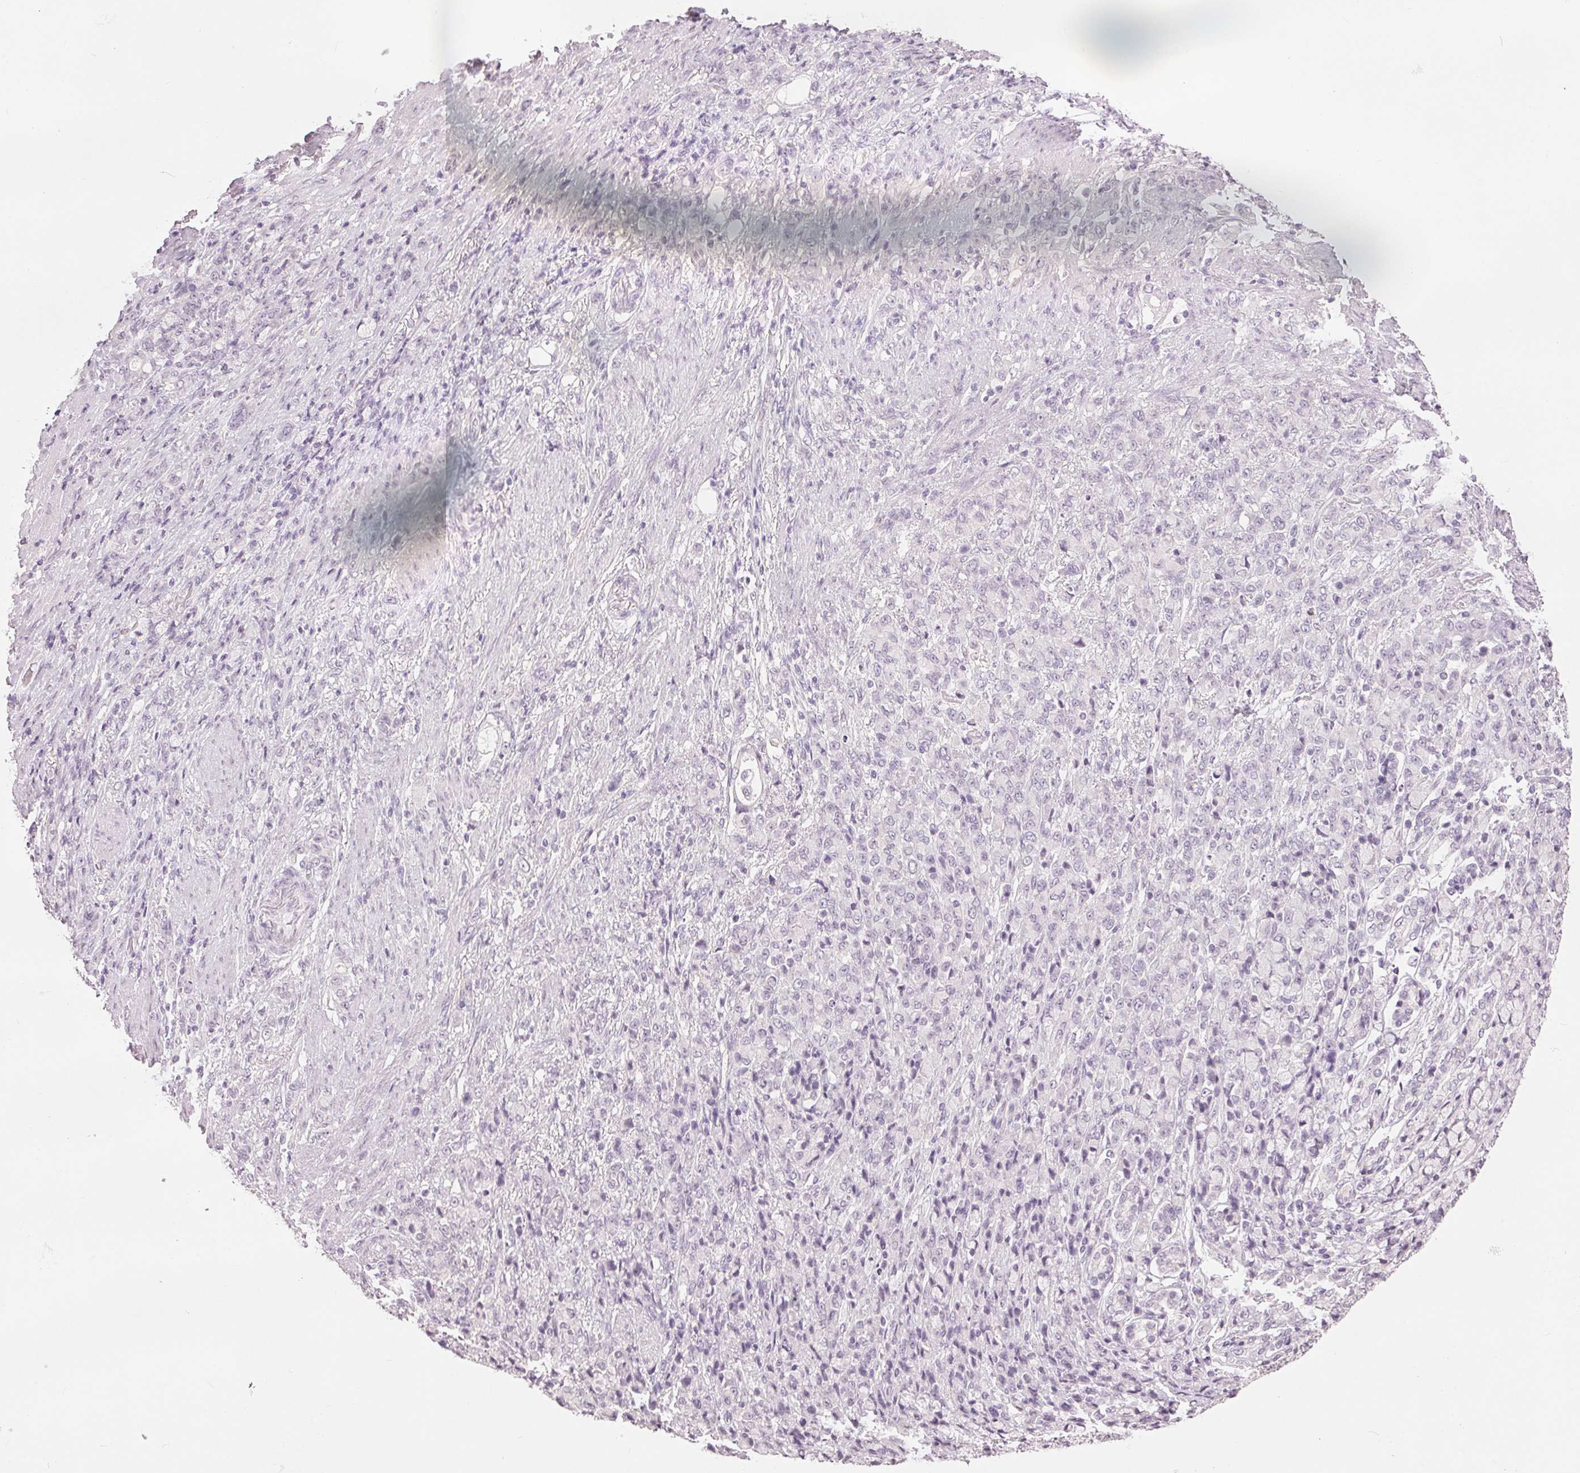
{"staining": {"intensity": "negative", "quantity": "none", "location": "none"}, "tissue": "stomach cancer", "cell_type": "Tumor cells", "image_type": "cancer", "snomed": [{"axis": "morphology", "description": "Adenocarcinoma, NOS"}, {"axis": "topography", "description": "Stomach"}], "caption": "There is no significant positivity in tumor cells of stomach cancer (adenocarcinoma).", "gene": "SLC27A5", "patient": {"sex": "female", "age": 79}}